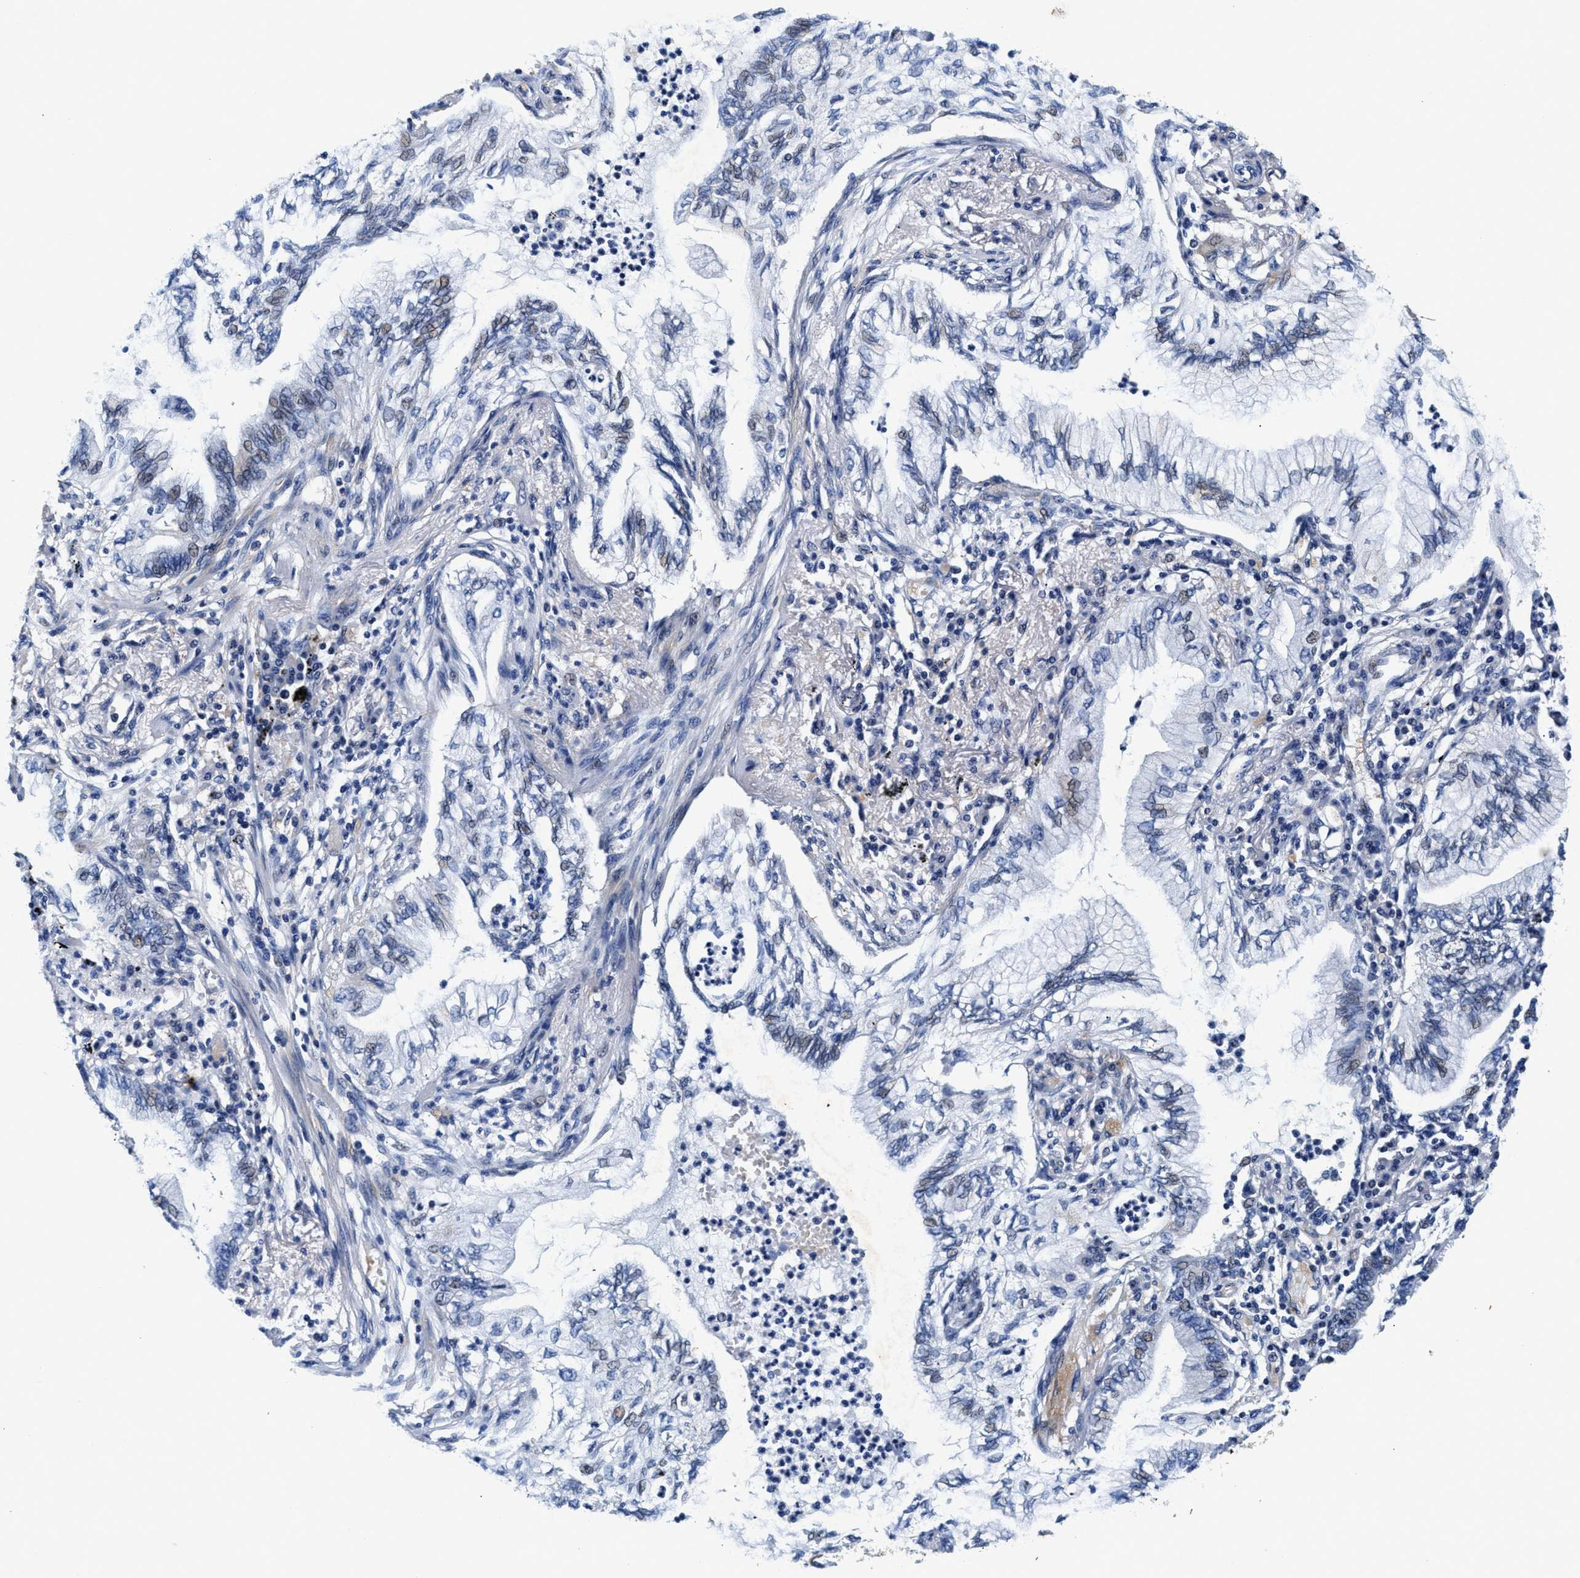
{"staining": {"intensity": "negative", "quantity": "none", "location": "none"}, "tissue": "lung cancer", "cell_type": "Tumor cells", "image_type": "cancer", "snomed": [{"axis": "morphology", "description": "Normal tissue, NOS"}, {"axis": "morphology", "description": "Adenocarcinoma, NOS"}, {"axis": "topography", "description": "Bronchus"}, {"axis": "topography", "description": "Lung"}], "caption": "The immunohistochemistry histopathology image has no significant staining in tumor cells of adenocarcinoma (lung) tissue.", "gene": "SLC8A1", "patient": {"sex": "female", "age": 70}}